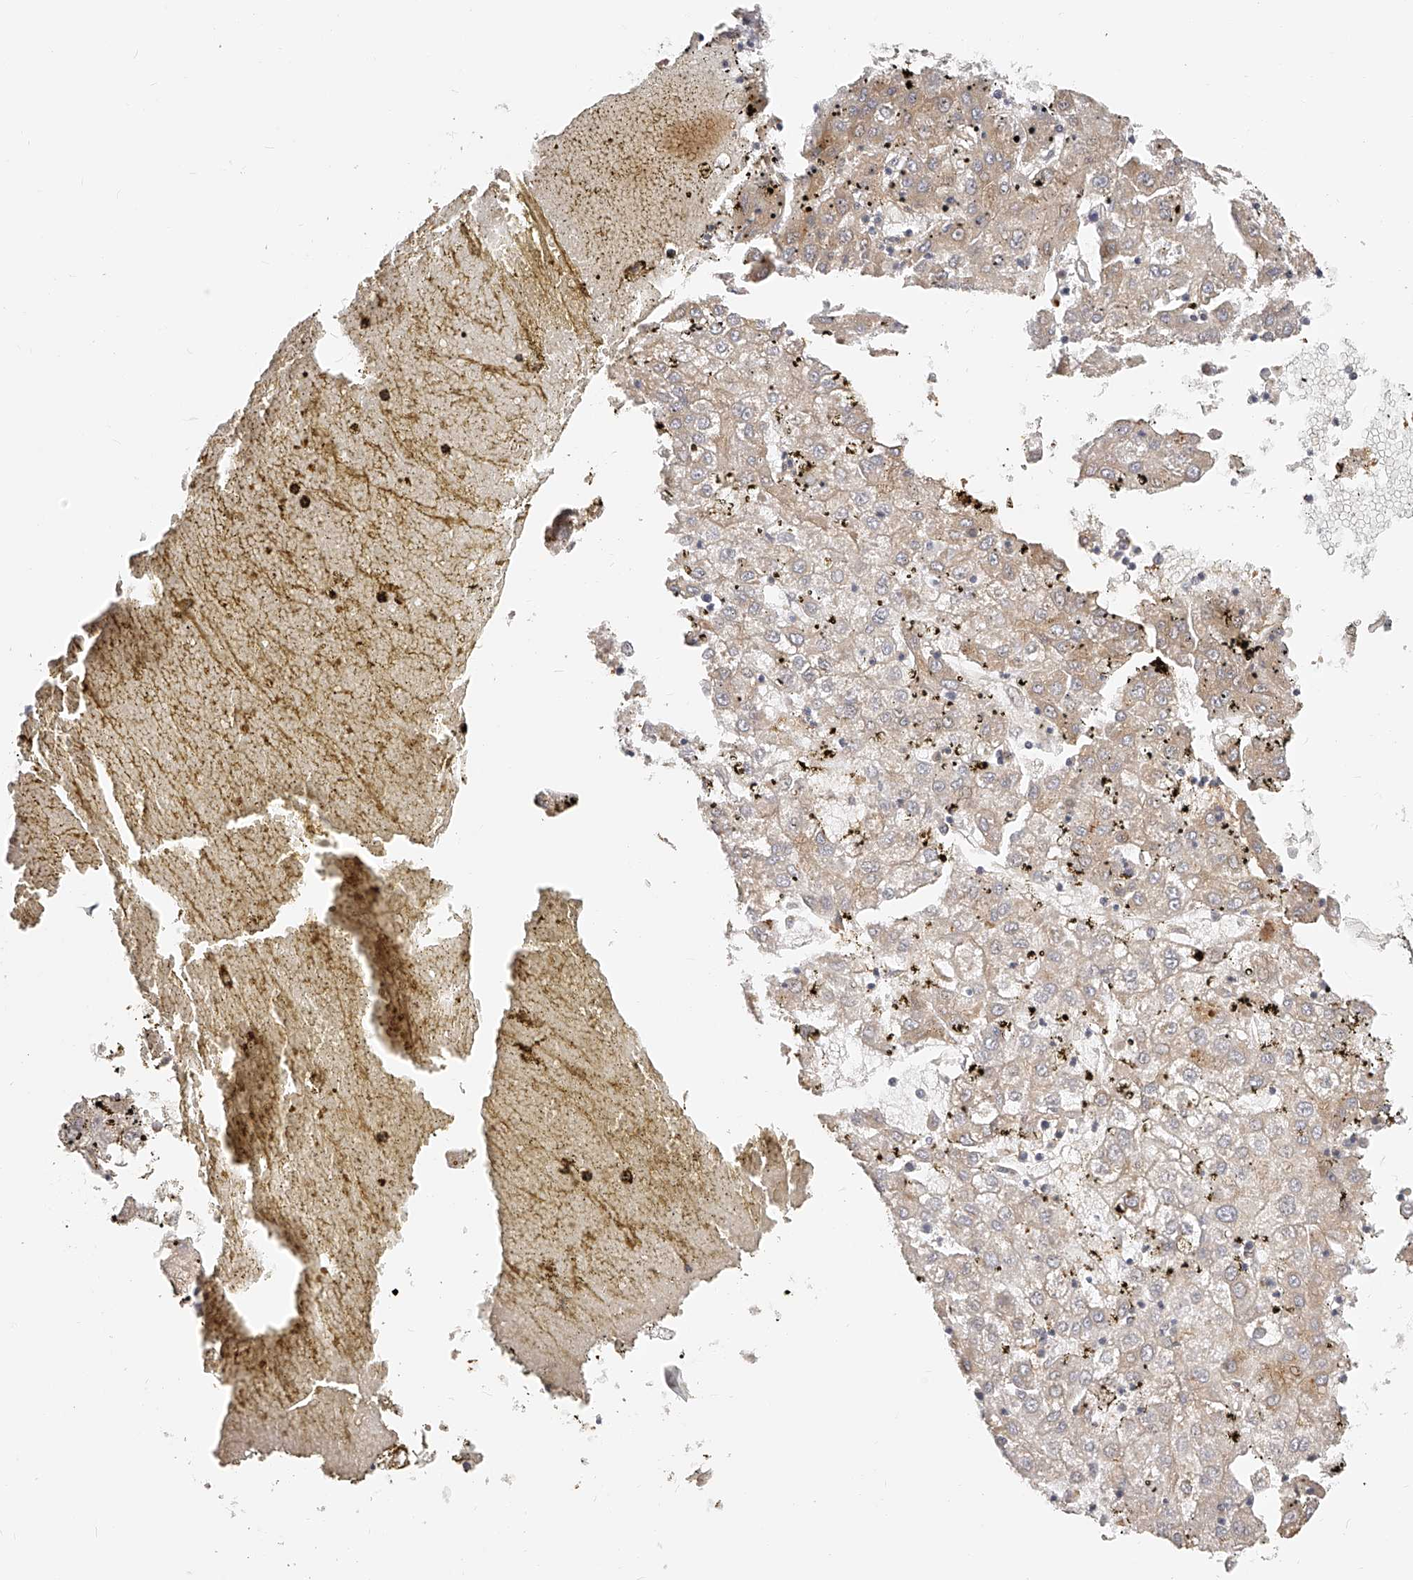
{"staining": {"intensity": "weak", "quantity": "25%-75%", "location": "cytoplasmic/membranous"}, "tissue": "liver cancer", "cell_type": "Tumor cells", "image_type": "cancer", "snomed": [{"axis": "morphology", "description": "Carcinoma, Hepatocellular, NOS"}, {"axis": "topography", "description": "Liver"}], "caption": "Protein analysis of liver cancer (hepatocellular carcinoma) tissue exhibits weak cytoplasmic/membranous positivity in about 25%-75% of tumor cells. The protein of interest is stained brown, and the nuclei are stained in blue (DAB IHC with brightfield microscopy, high magnification).", "gene": "ITGB3", "patient": {"sex": "male", "age": 72}}